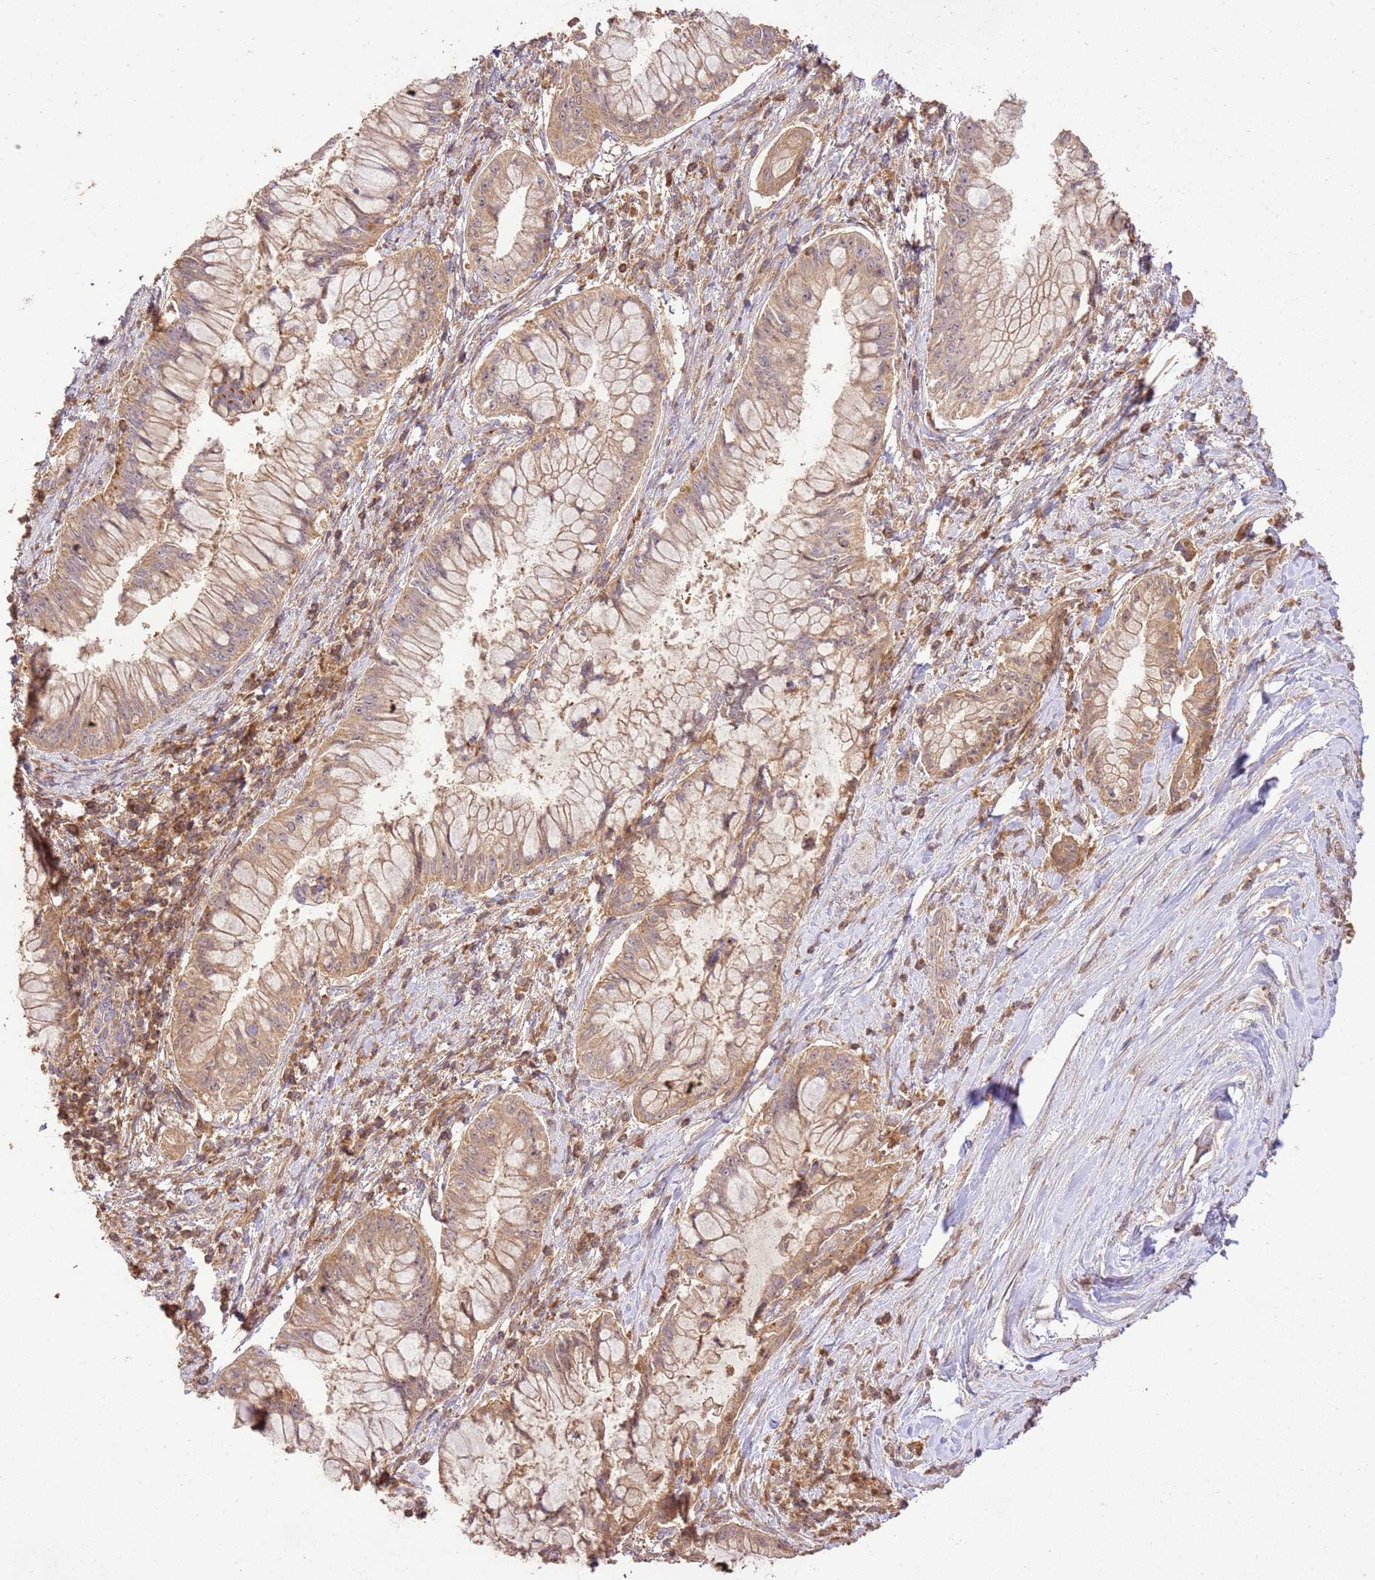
{"staining": {"intensity": "moderate", "quantity": ">75%", "location": "cytoplasmic/membranous"}, "tissue": "pancreatic cancer", "cell_type": "Tumor cells", "image_type": "cancer", "snomed": [{"axis": "morphology", "description": "Adenocarcinoma, NOS"}, {"axis": "topography", "description": "Pancreas"}], "caption": "This image displays immunohistochemistry (IHC) staining of pancreatic cancer (adenocarcinoma), with medium moderate cytoplasmic/membranous positivity in about >75% of tumor cells.", "gene": "LRRC28", "patient": {"sex": "male", "age": 48}}